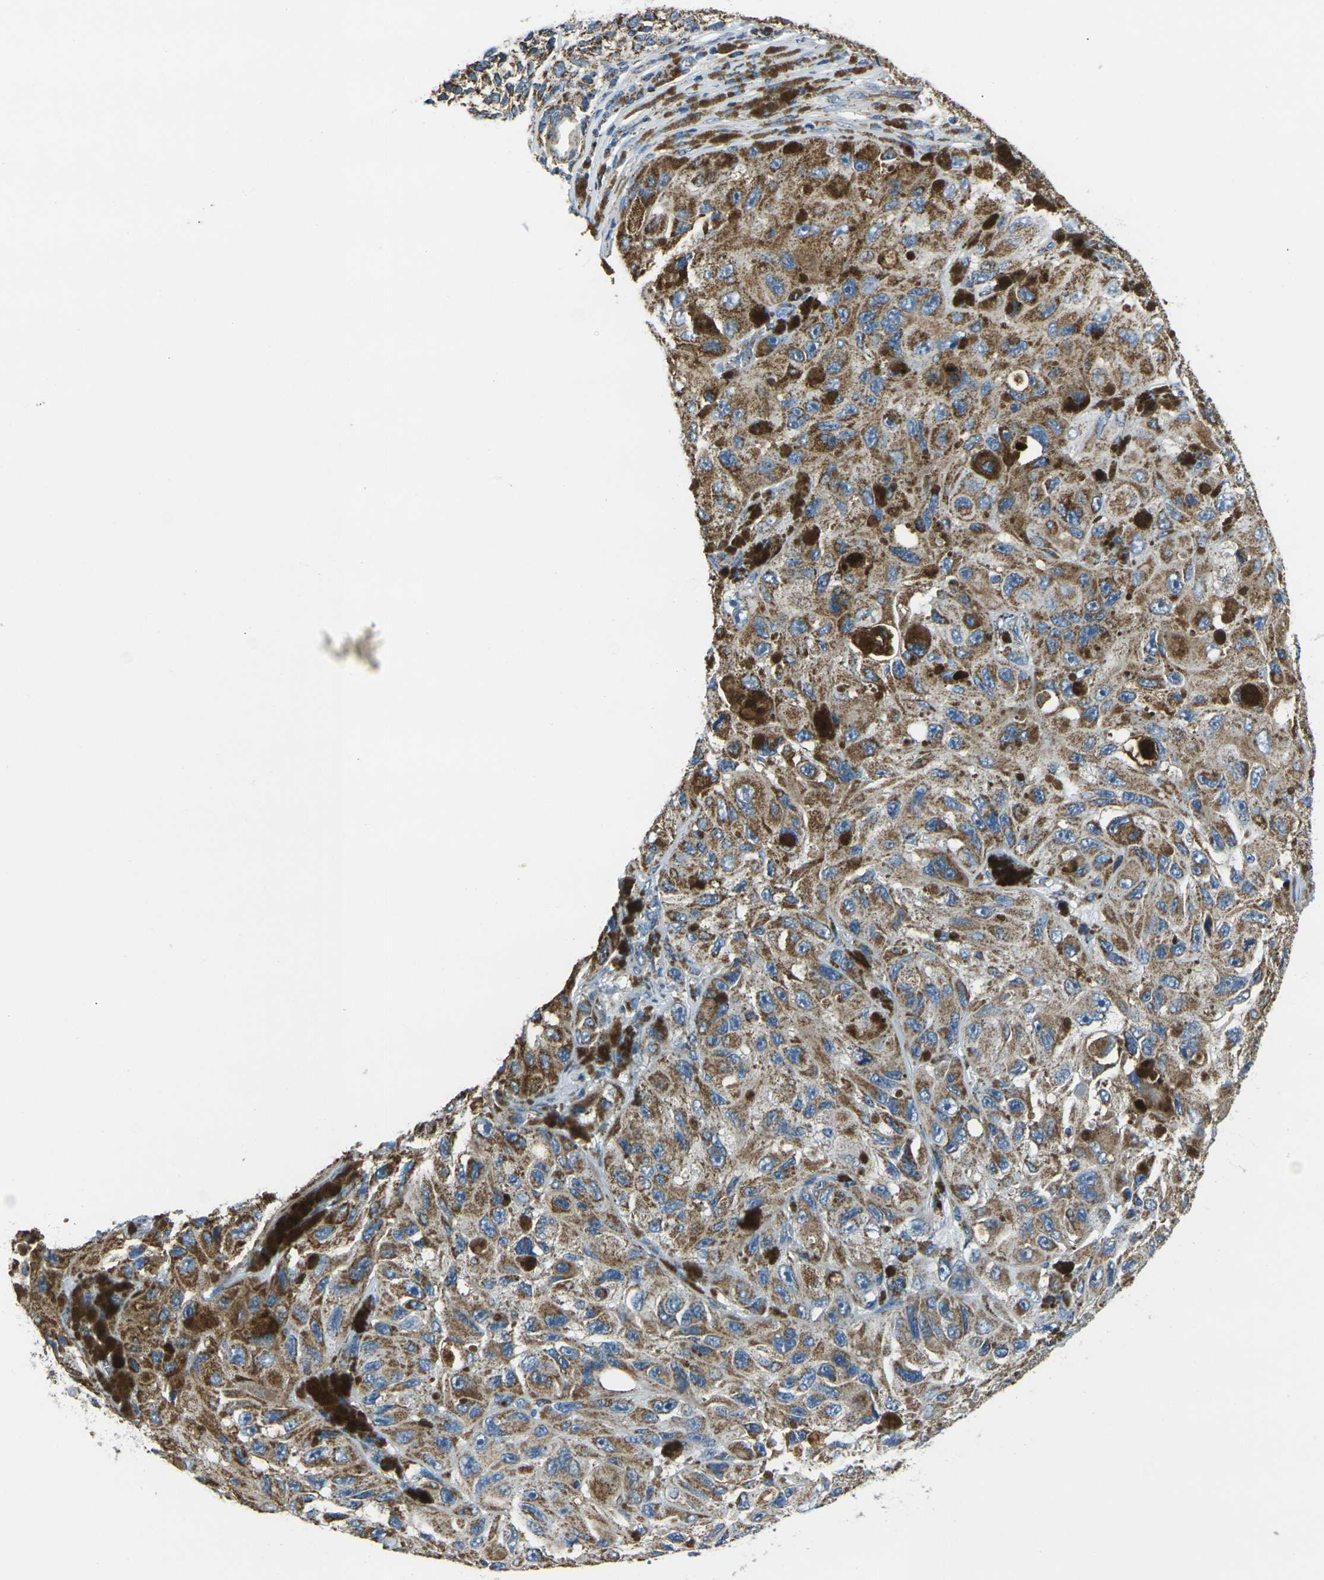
{"staining": {"intensity": "moderate", "quantity": ">75%", "location": "cytoplasmic/membranous"}, "tissue": "melanoma", "cell_type": "Tumor cells", "image_type": "cancer", "snomed": [{"axis": "morphology", "description": "Malignant melanoma, NOS"}, {"axis": "topography", "description": "Skin"}], "caption": "Immunohistochemistry image of neoplastic tissue: human malignant melanoma stained using IHC displays medium levels of moderate protein expression localized specifically in the cytoplasmic/membranous of tumor cells, appearing as a cytoplasmic/membranous brown color.", "gene": "IRF3", "patient": {"sex": "female", "age": 73}}